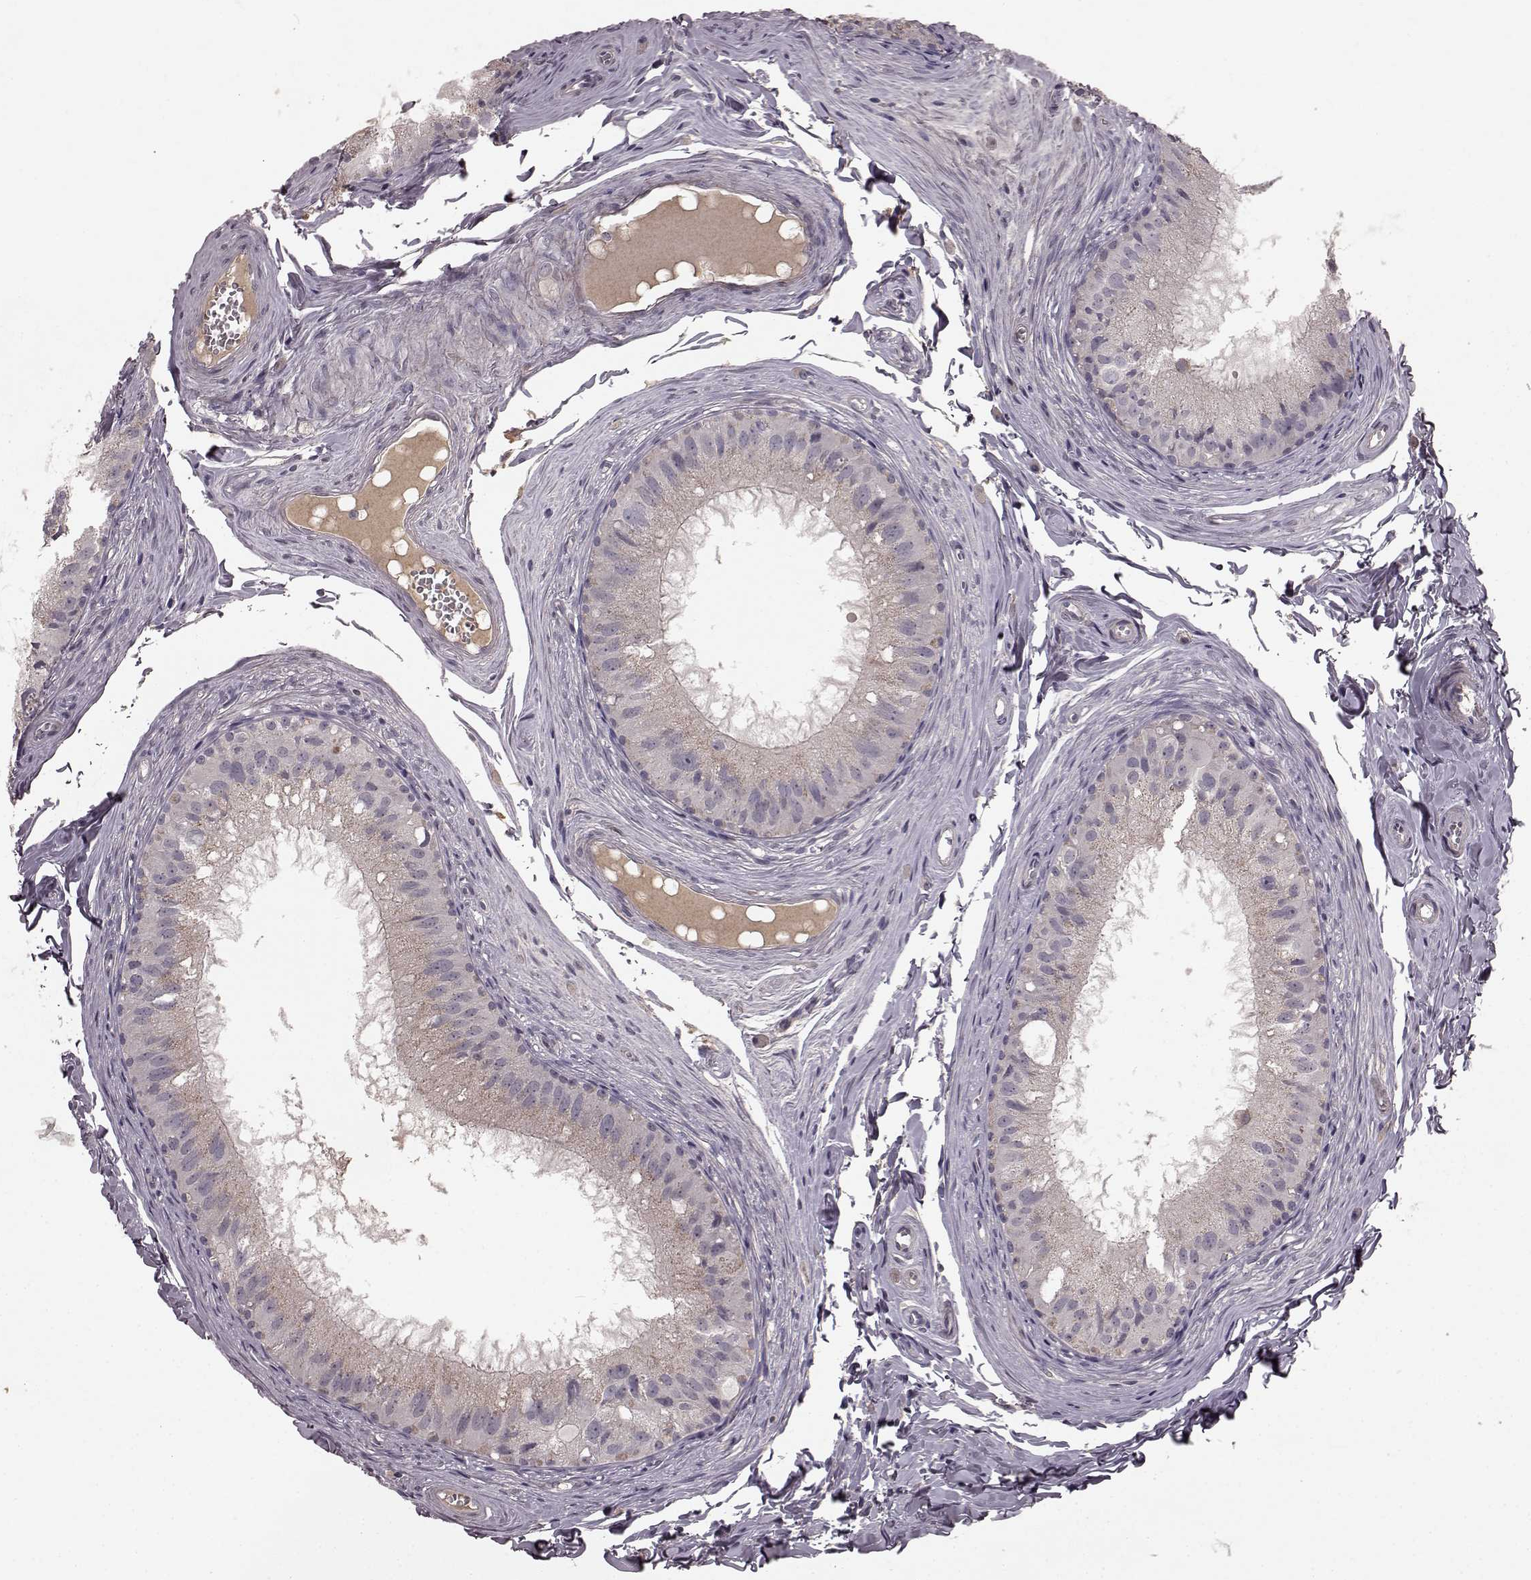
{"staining": {"intensity": "negative", "quantity": "none", "location": "none"}, "tissue": "epididymis", "cell_type": "Glandular cells", "image_type": "normal", "snomed": [{"axis": "morphology", "description": "Normal tissue, NOS"}, {"axis": "topography", "description": "Epididymis"}], "caption": "Epididymis stained for a protein using immunohistochemistry (IHC) shows no staining glandular cells.", "gene": "SLC22A18", "patient": {"sex": "male", "age": 45}}